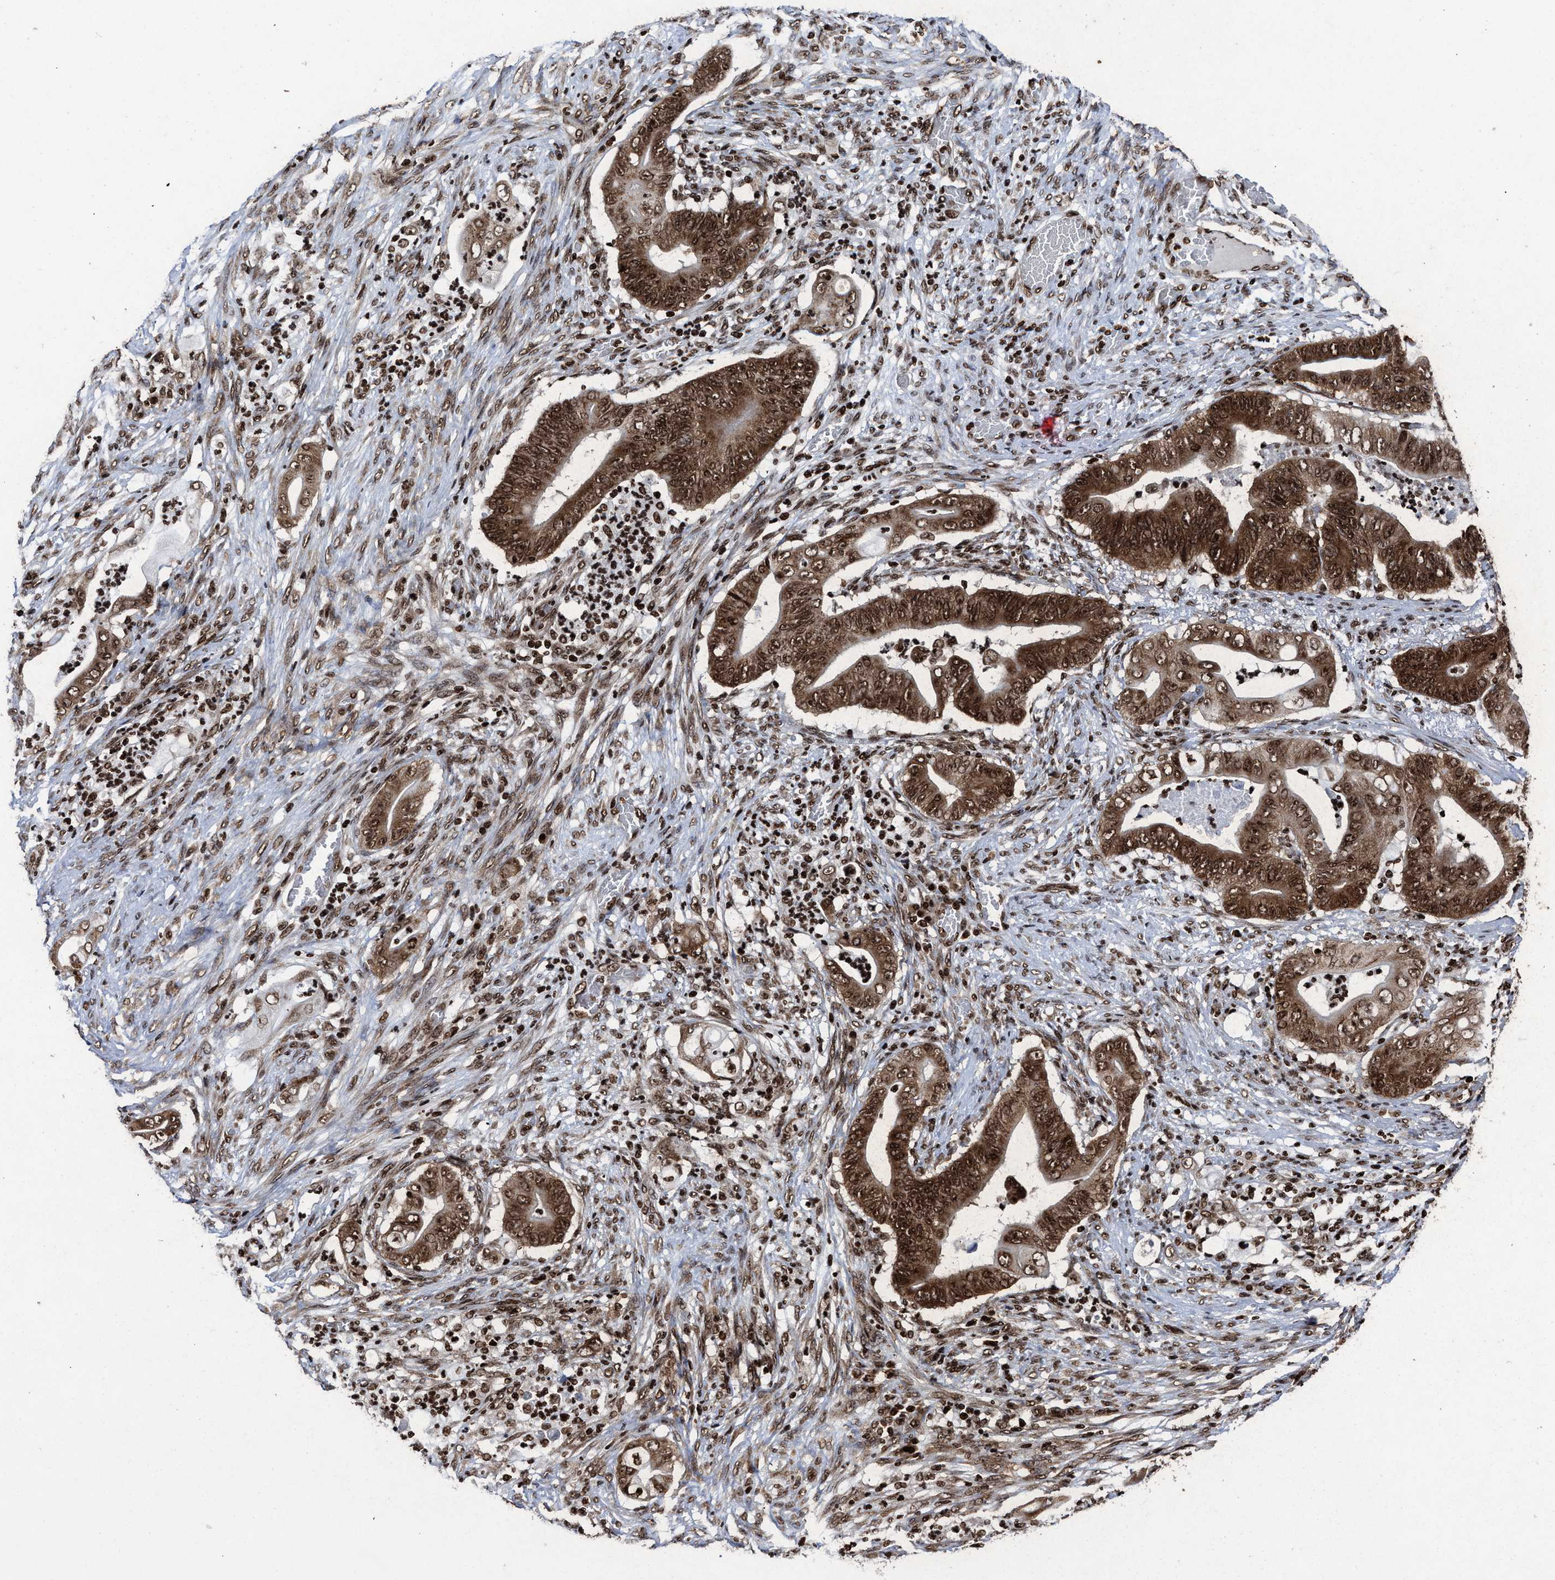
{"staining": {"intensity": "strong", "quantity": ">75%", "location": "cytoplasmic/membranous,nuclear"}, "tissue": "stomach cancer", "cell_type": "Tumor cells", "image_type": "cancer", "snomed": [{"axis": "morphology", "description": "Adenocarcinoma, NOS"}, {"axis": "topography", "description": "Stomach"}], "caption": "This is an image of IHC staining of stomach cancer, which shows strong positivity in the cytoplasmic/membranous and nuclear of tumor cells.", "gene": "ALYREF", "patient": {"sex": "female", "age": 73}}